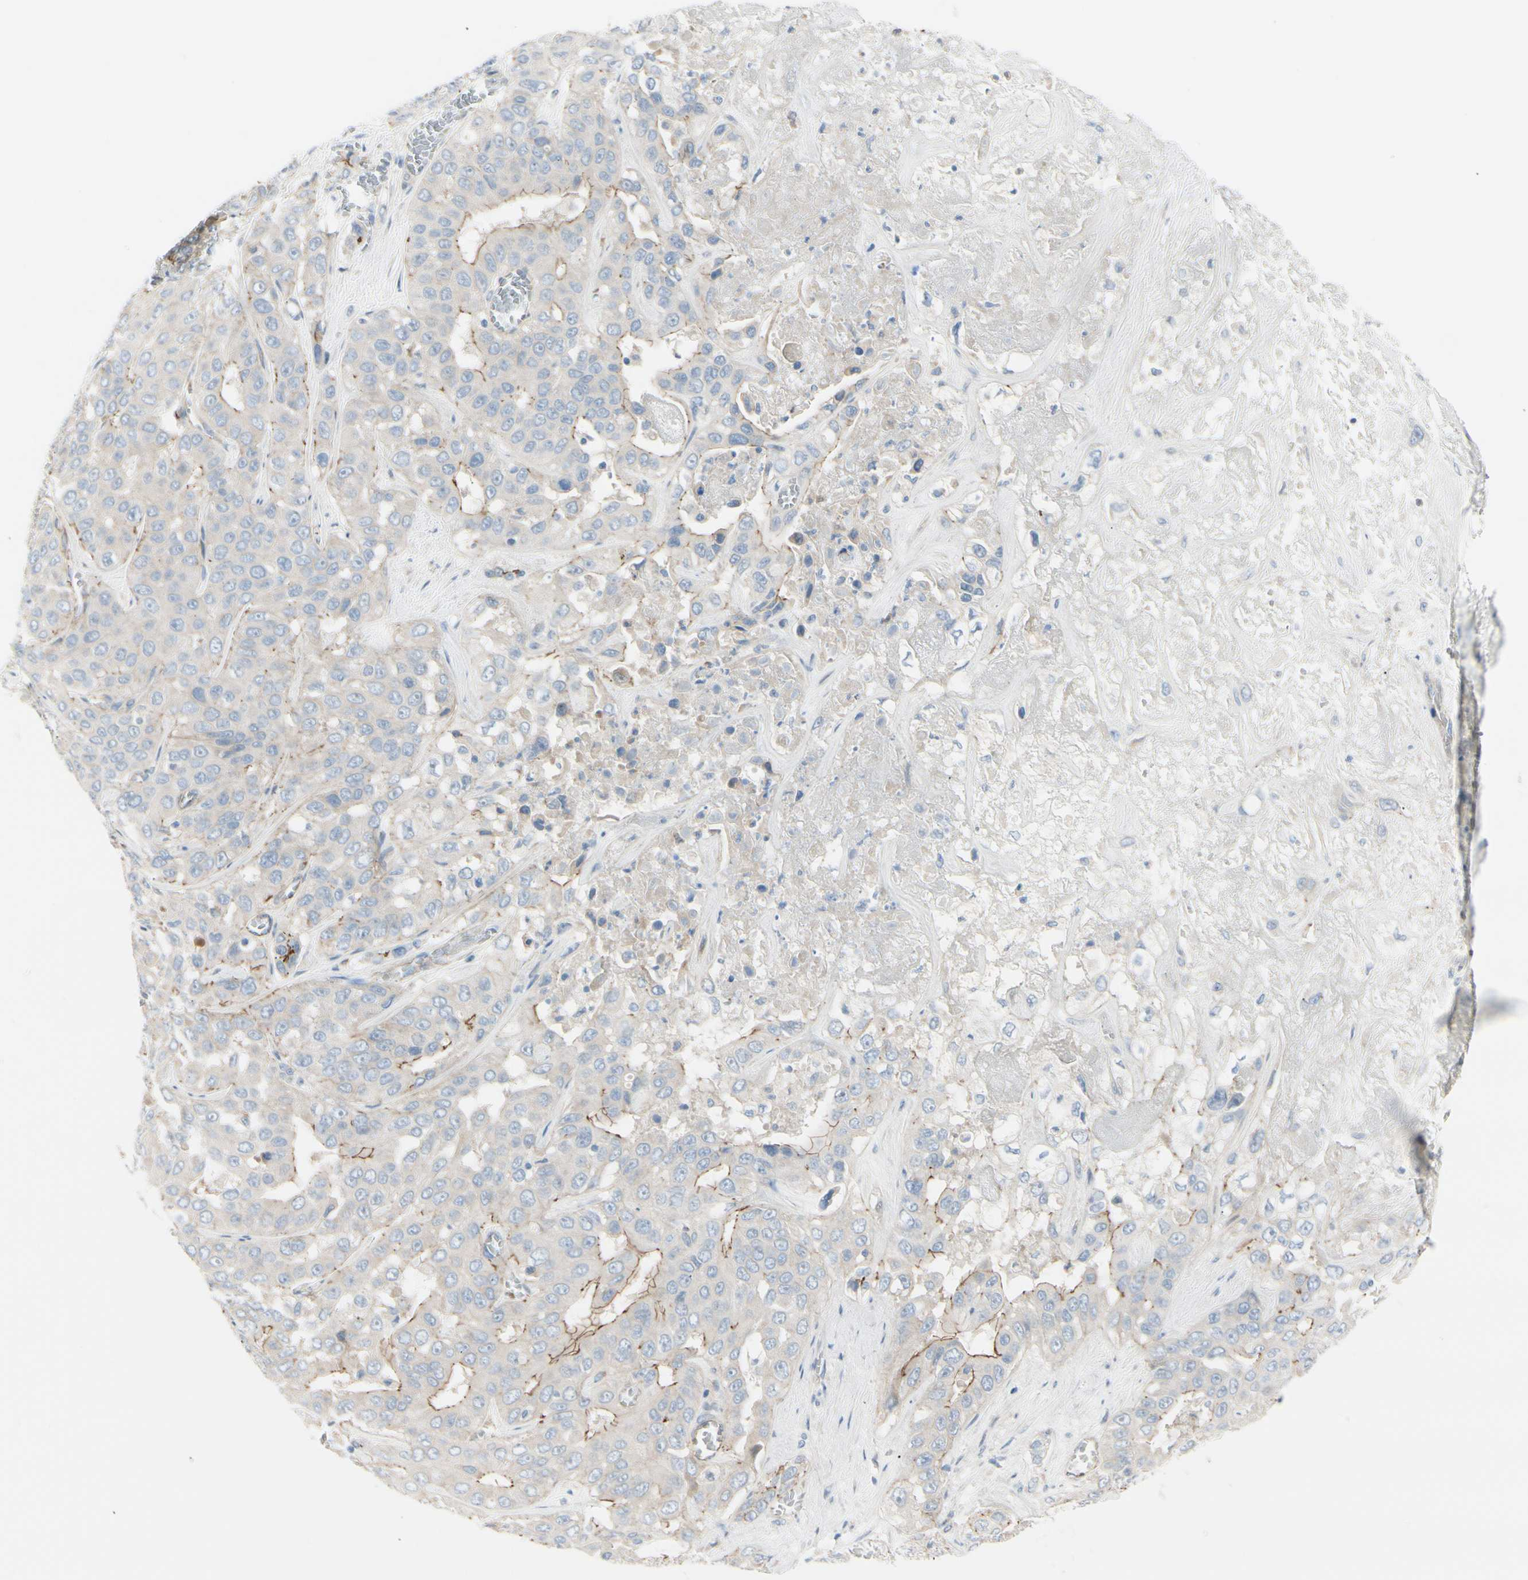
{"staining": {"intensity": "weak", "quantity": "25%-75%", "location": "cytoplasmic/membranous"}, "tissue": "liver cancer", "cell_type": "Tumor cells", "image_type": "cancer", "snomed": [{"axis": "morphology", "description": "Cholangiocarcinoma"}, {"axis": "topography", "description": "Liver"}], "caption": "A low amount of weak cytoplasmic/membranous positivity is present in approximately 25%-75% of tumor cells in liver cancer tissue. (Brightfield microscopy of DAB IHC at high magnification).", "gene": "TJP1", "patient": {"sex": "female", "age": 52}}